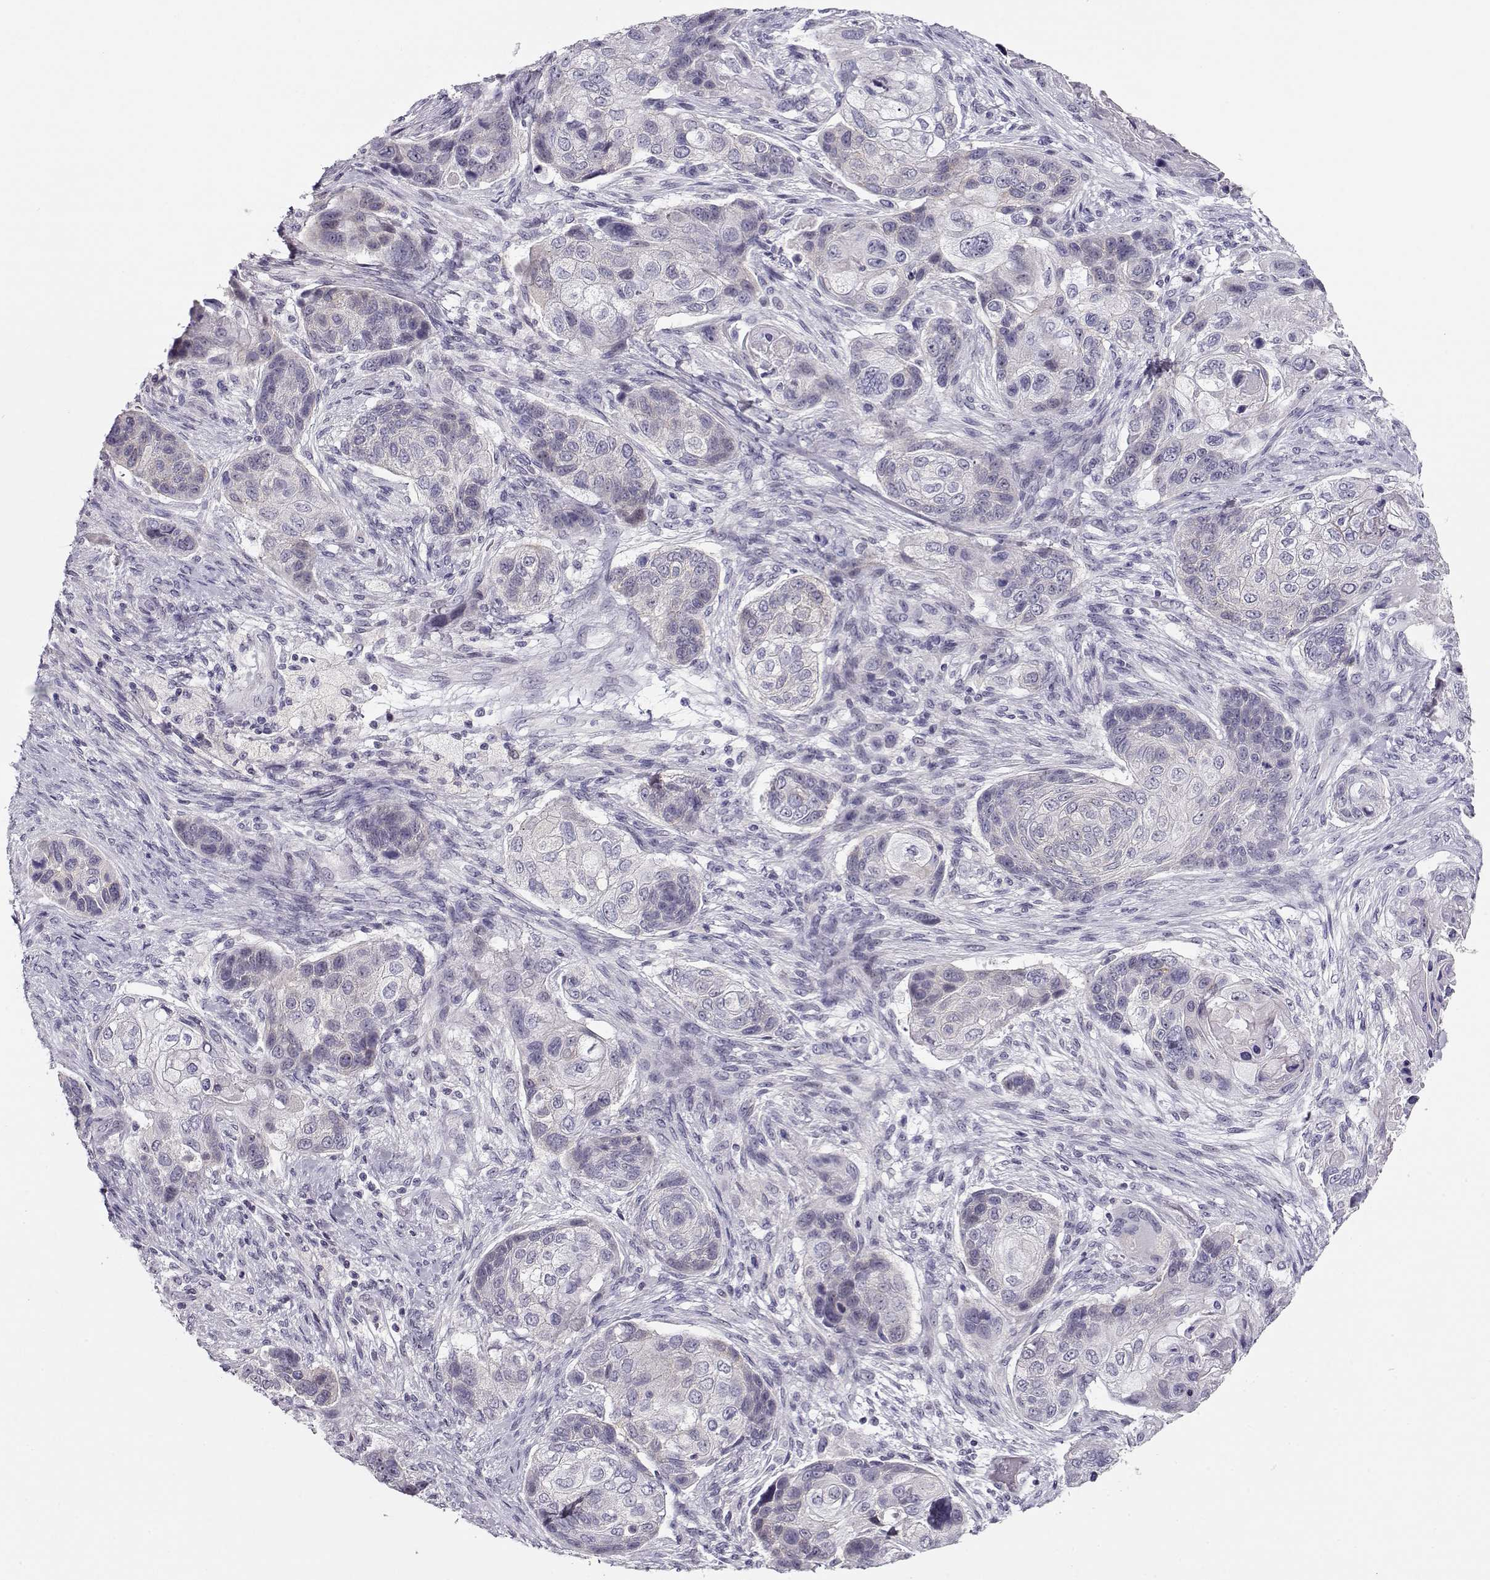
{"staining": {"intensity": "negative", "quantity": "none", "location": "none"}, "tissue": "lung cancer", "cell_type": "Tumor cells", "image_type": "cancer", "snomed": [{"axis": "morphology", "description": "Squamous cell carcinoma, NOS"}, {"axis": "topography", "description": "Lung"}], "caption": "Immunohistochemistry (IHC) photomicrograph of neoplastic tissue: lung cancer (squamous cell carcinoma) stained with DAB (3,3'-diaminobenzidine) reveals no significant protein staining in tumor cells.", "gene": "CRX", "patient": {"sex": "male", "age": 69}}